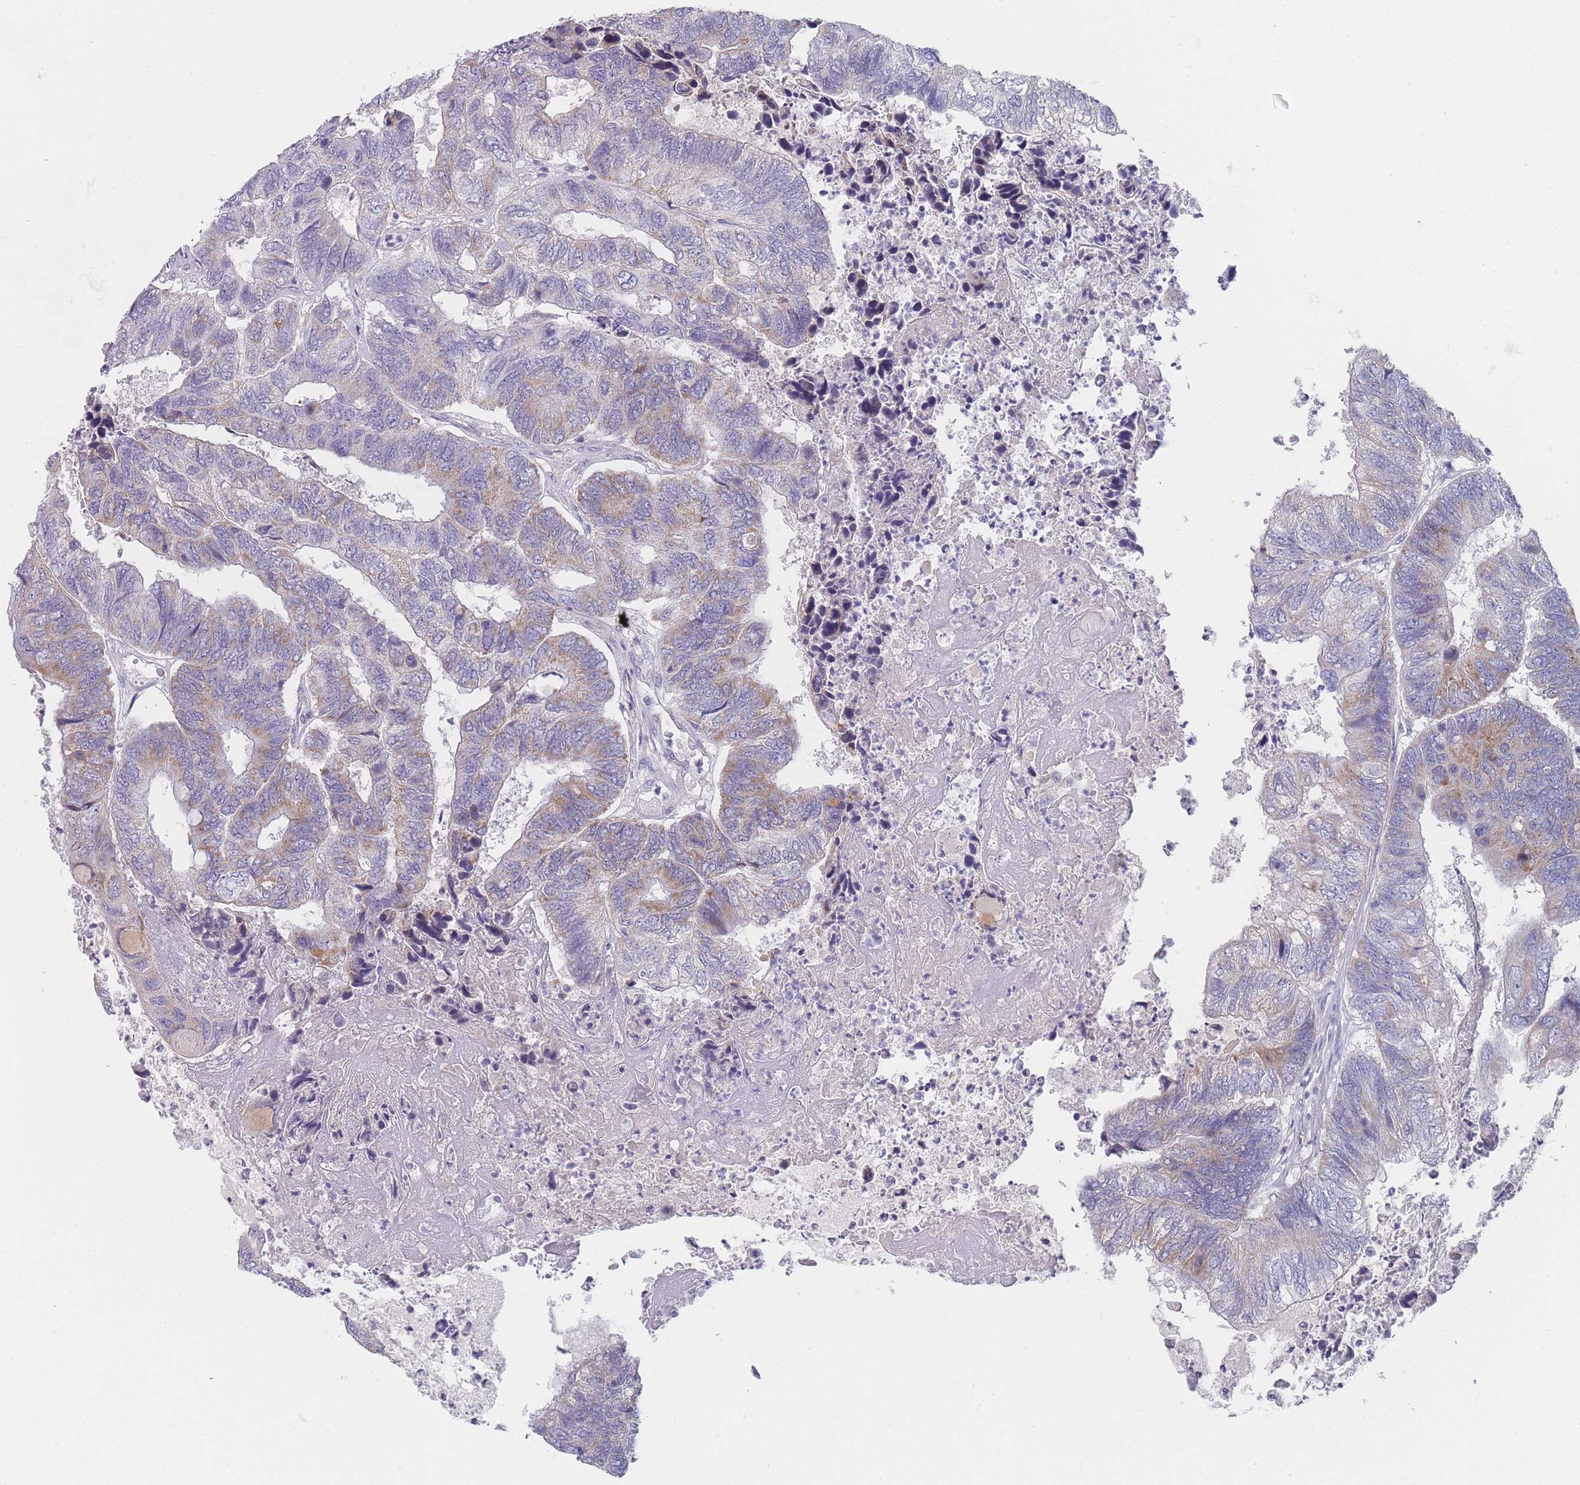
{"staining": {"intensity": "moderate", "quantity": "25%-75%", "location": "cytoplasmic/membranous"}, "tissue": "colorectal cancer", "cell_type": "Tumor cells", "image_type": "cancer", "snomed": [{"axis": "morphology", "description": "Adenocarcinoma, NOS"}, {"axis": "topography", "description": "Colon"}], "caption": "A brown stain labels moderate cytoplasmic/membranous staining of a protein in human adenocarcinoma (colorectal) tumor cells. Ihc stains the protein of interest in brown and the nuclei are stained blue.", "gene": "MRPS14", "patient": {"sex": "female", "age": 67}}